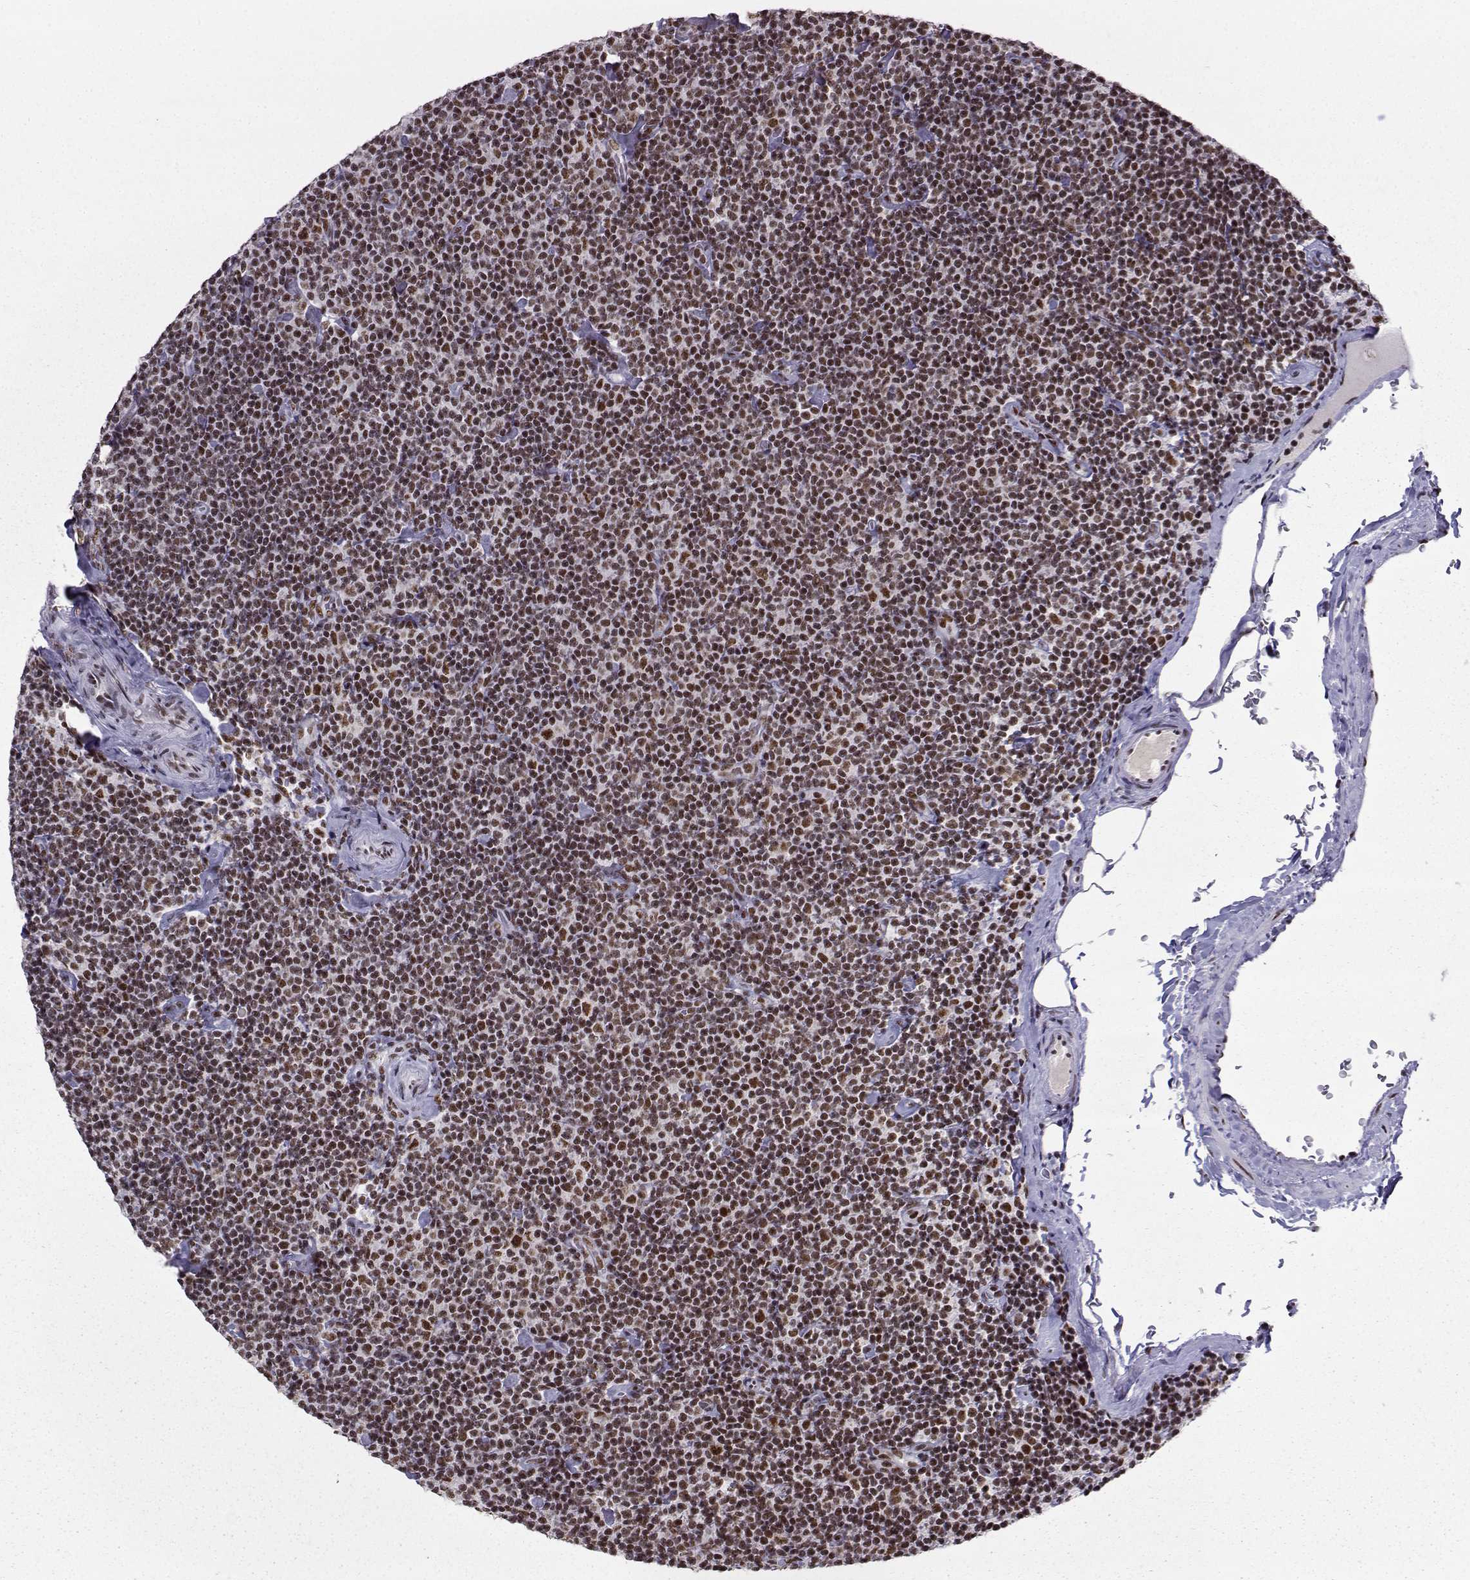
{"staining": {"intensity": "negative", "quantity": "none", "location": "none"}, "tissue": "lymphoma", "cell_type": "Tumor cells", "image_type": "cancer", "snomed": [{"axis": "morphology", "description": "Malignant lymphoma, non-Hodgkin's type, Low grade"}, {"axis": "topography", "description": "Lymph node"}], "caption": "Tumor cells are negative for brown protein staining in lymphoma.", "gene": "SNRPB2", "patient": {"sex": "male", "age": 81}}